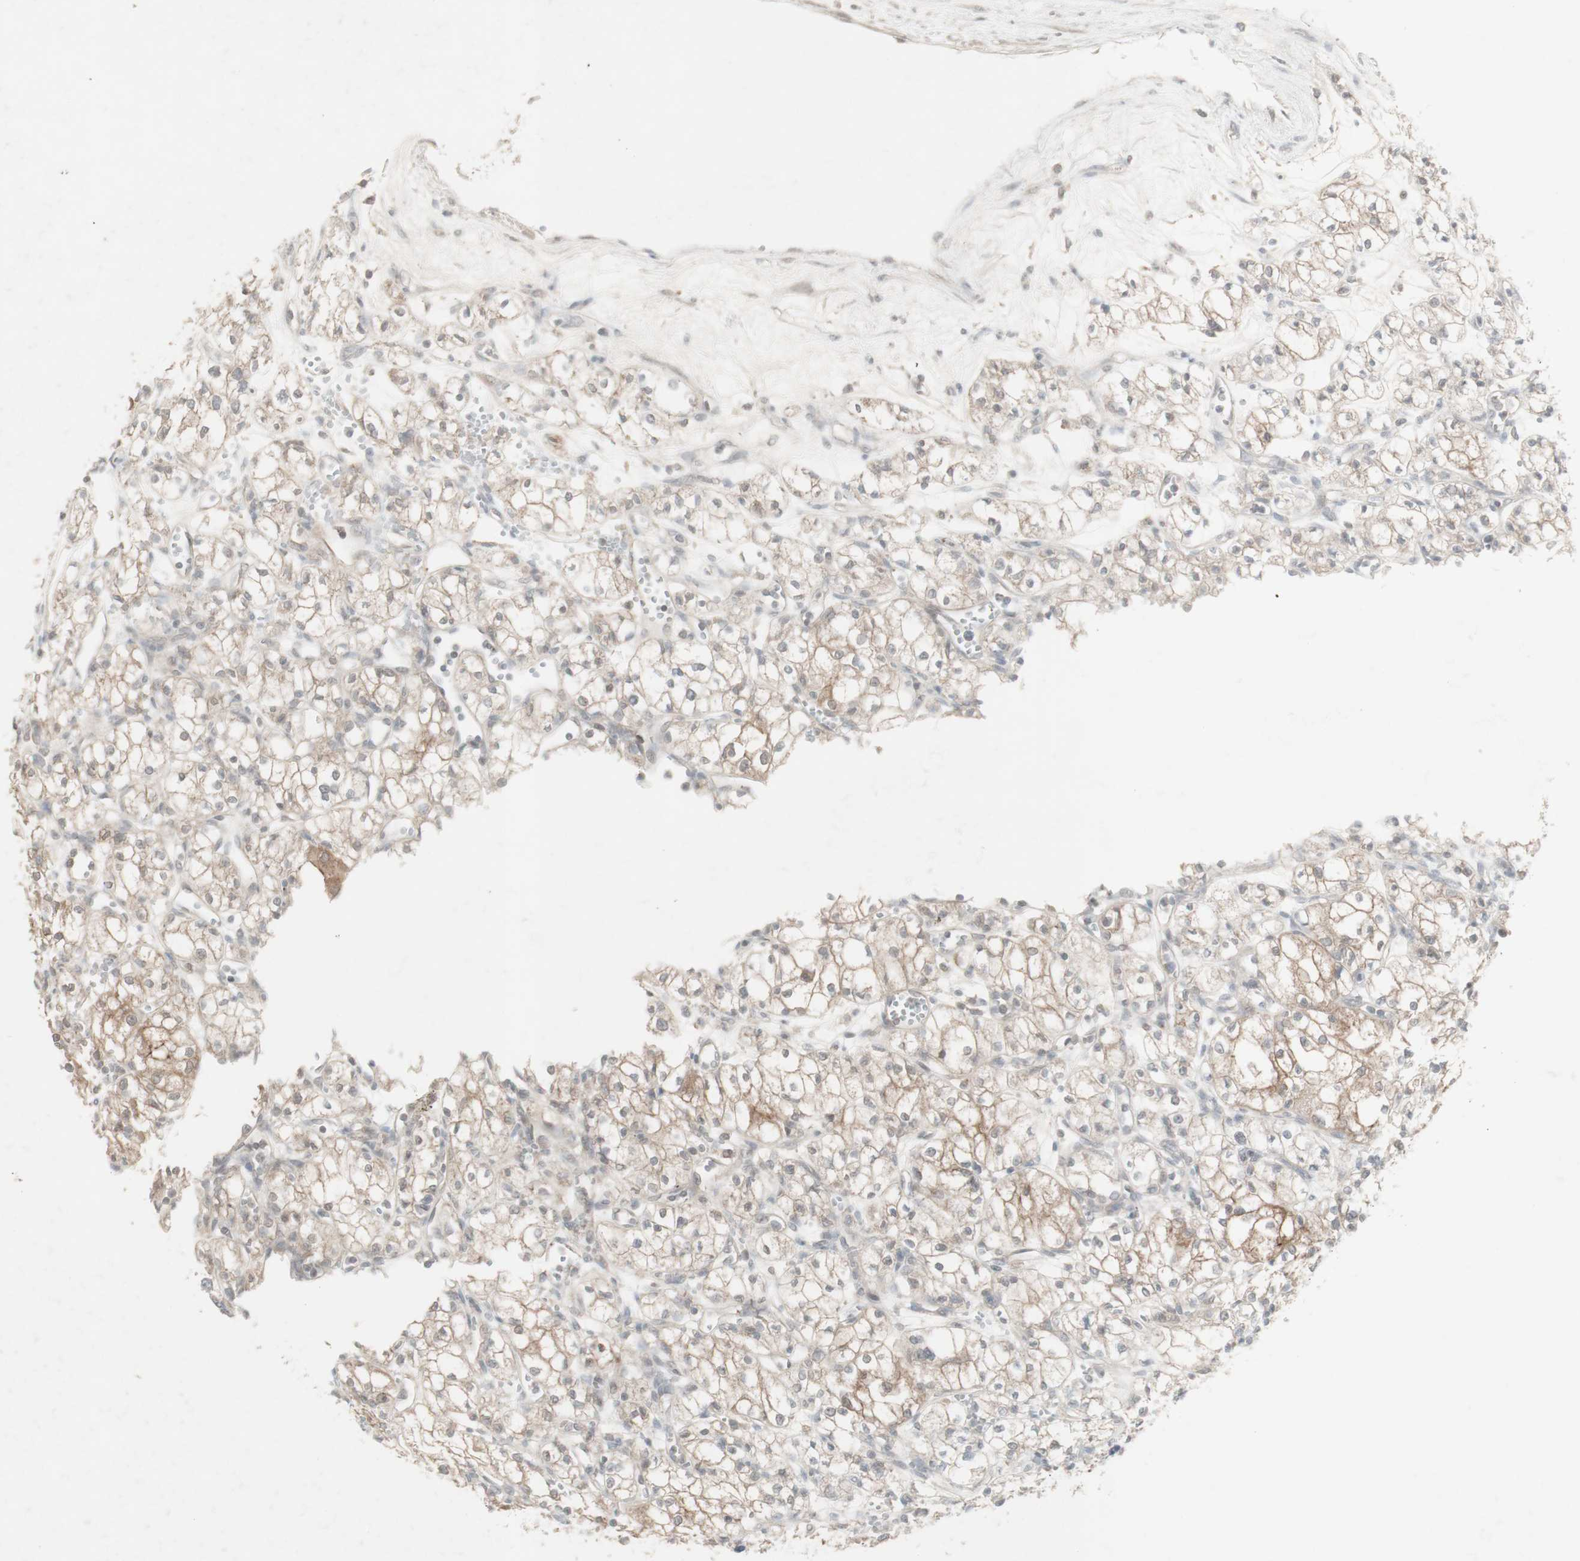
{"staining": {"intensity": "moderate", "quantity": ">75%", "location": "cytoplasmic/membranous"}, "tissue": "renal cancer", "cell_type": "Tumor cells", "image_type": "cancer", "snomed": [{"axis": "morphology", "description": "Normal tissue, NOS"}, {"axis": "morphology", "description": "Adenocarcinoma, NOS"}, {"axis": "topography", "description": "Kidney"}], "caption": "Adenocarcinoma (renal) was stained to show a protein in brown. There is medium levels of moderate cytoplasmic/membranous expression in approximately >75% of tumor cells. The staining is performed using DAB brown chromogen to label protein expression. The nuclei are counter-stained blue using hematoxylin.", "gene": "C1orf116", "patient": {"sex": "male", "age": 59}}